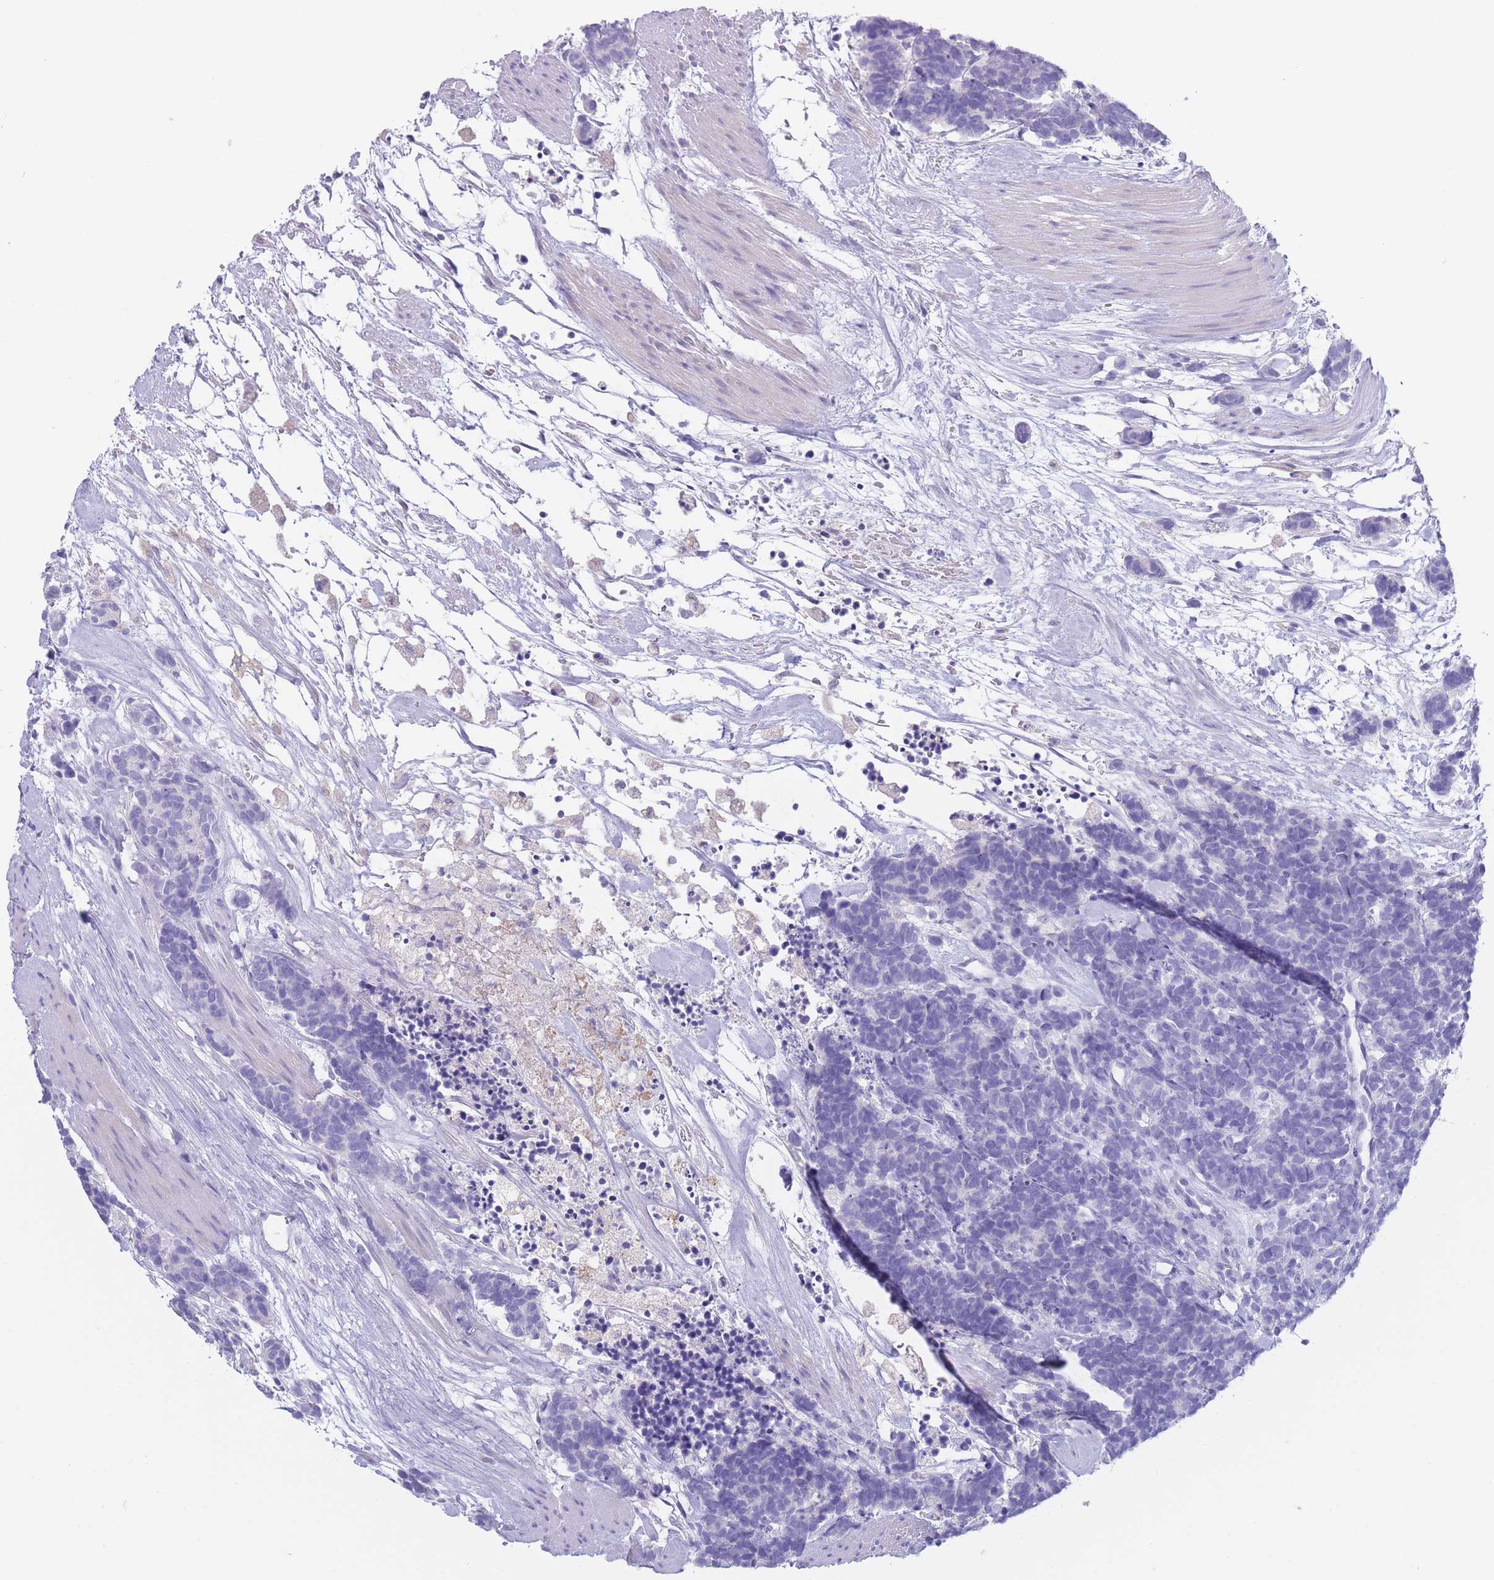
{"staining": {"intensity": "negative", "quantity": "none", "location": "none"}, "tissue": "carcinoid", "cell_type": "Tumor cells", "image_type": "cancer", "snomed": [{"axis": "morphology", "description": "Carcinoma, NOS"}, {"axis": "morphology", "description": "Carcinoid, malignant, NOS"}, {"axis": "topography", "description": "Prostate"}], "caption": "A micrograph of human carcinoid is negative for staining in tumor cells.", "gene": "CD37", "patient": {"sex": "male", "age": 57}}